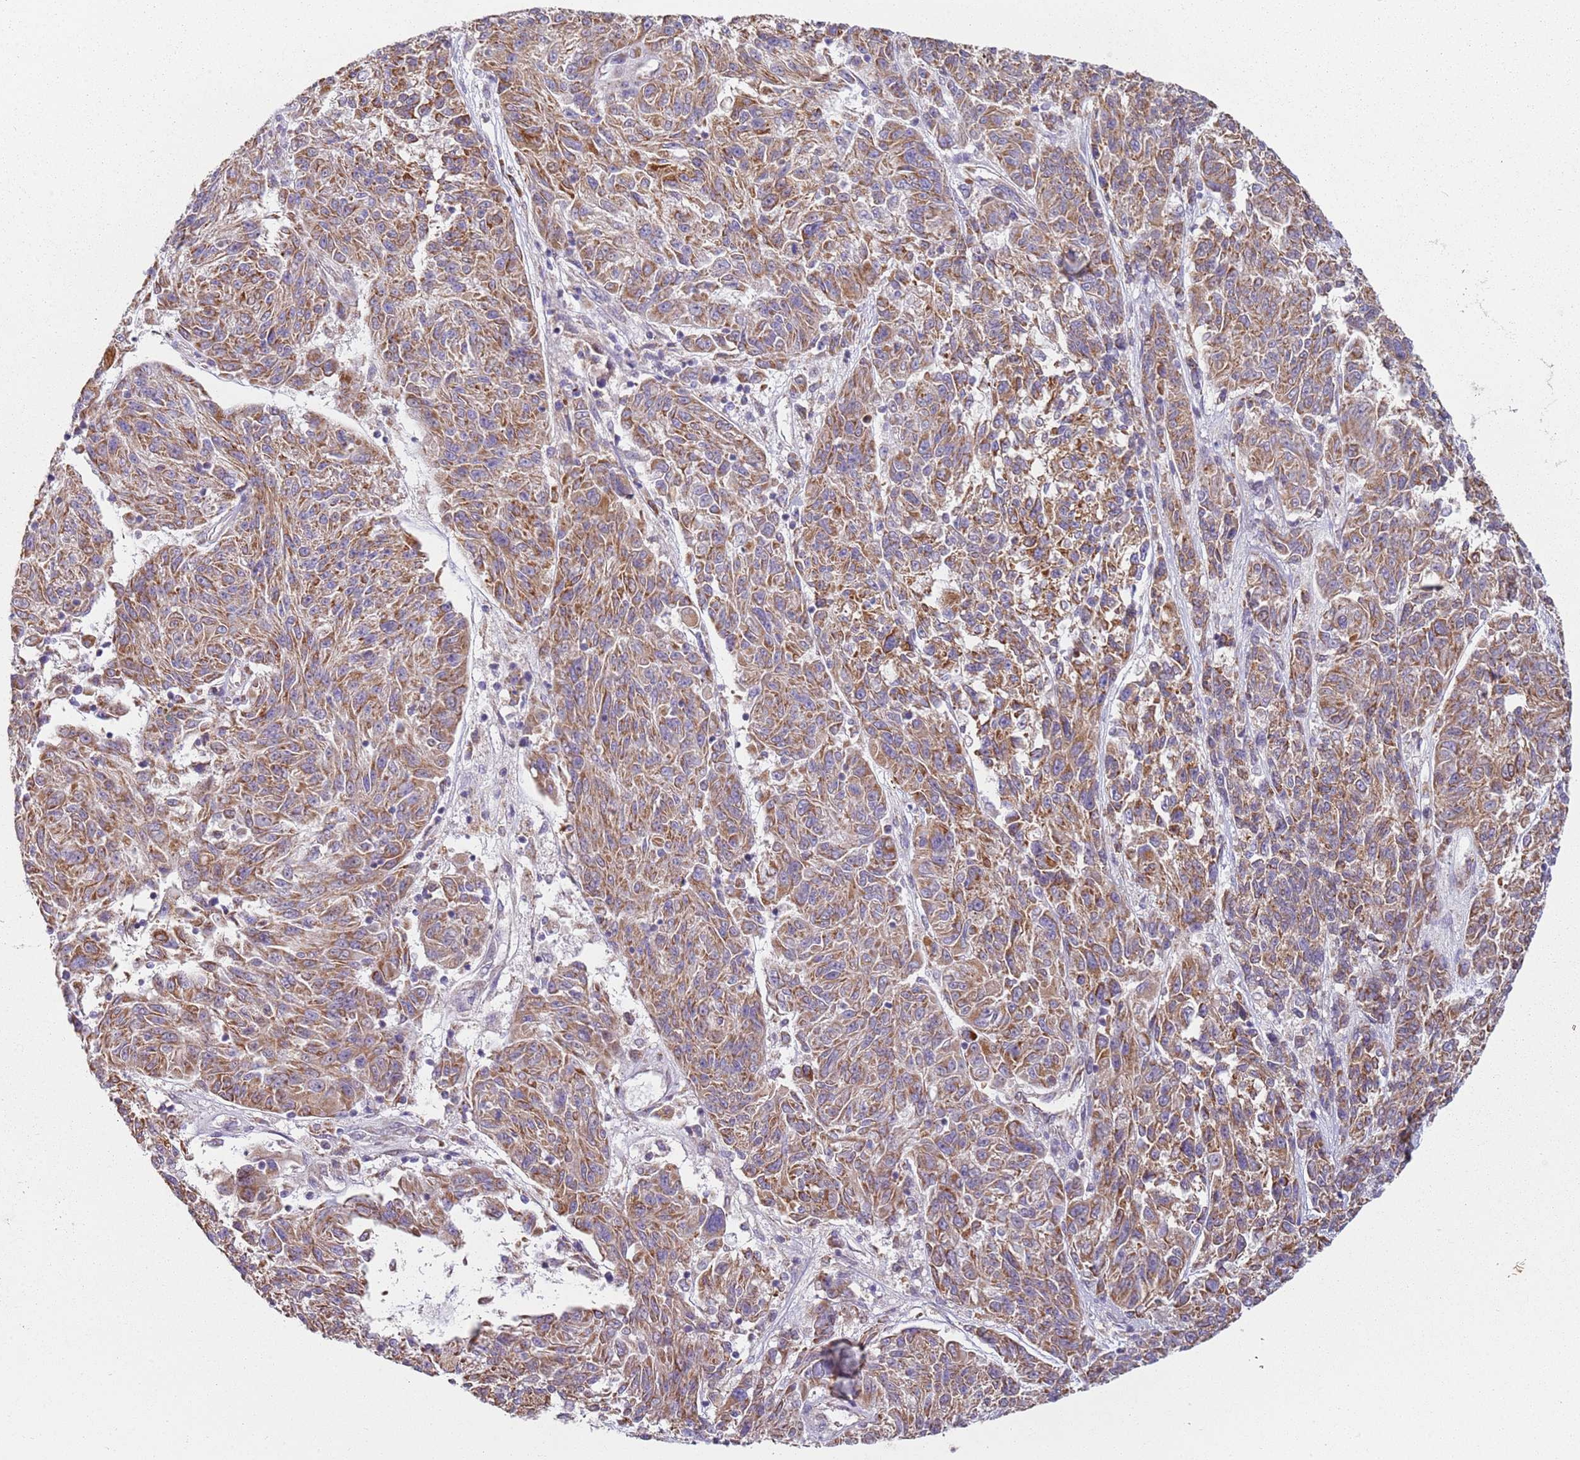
{"staining": {"intensity": "moderate", "quantity": ">75%", "location": "cytoplasmic/membranous"}, "tissue": "melanoma", "cell_type": "Tumor cells", "image_type": "cancer", "snomed": [{"axis": "morphology", "description": "Malignant melanoma, NOS"}, {"axis": "topography", "description": "Skin"}], "caption": "Human melanoma stained for a protein (brown) displays moderate cytoplasmic/membranous positive positivity in approximately >75% of tumor cells.", "gene": "ALS2", "patient": {"sex": "male", "age": 53}}